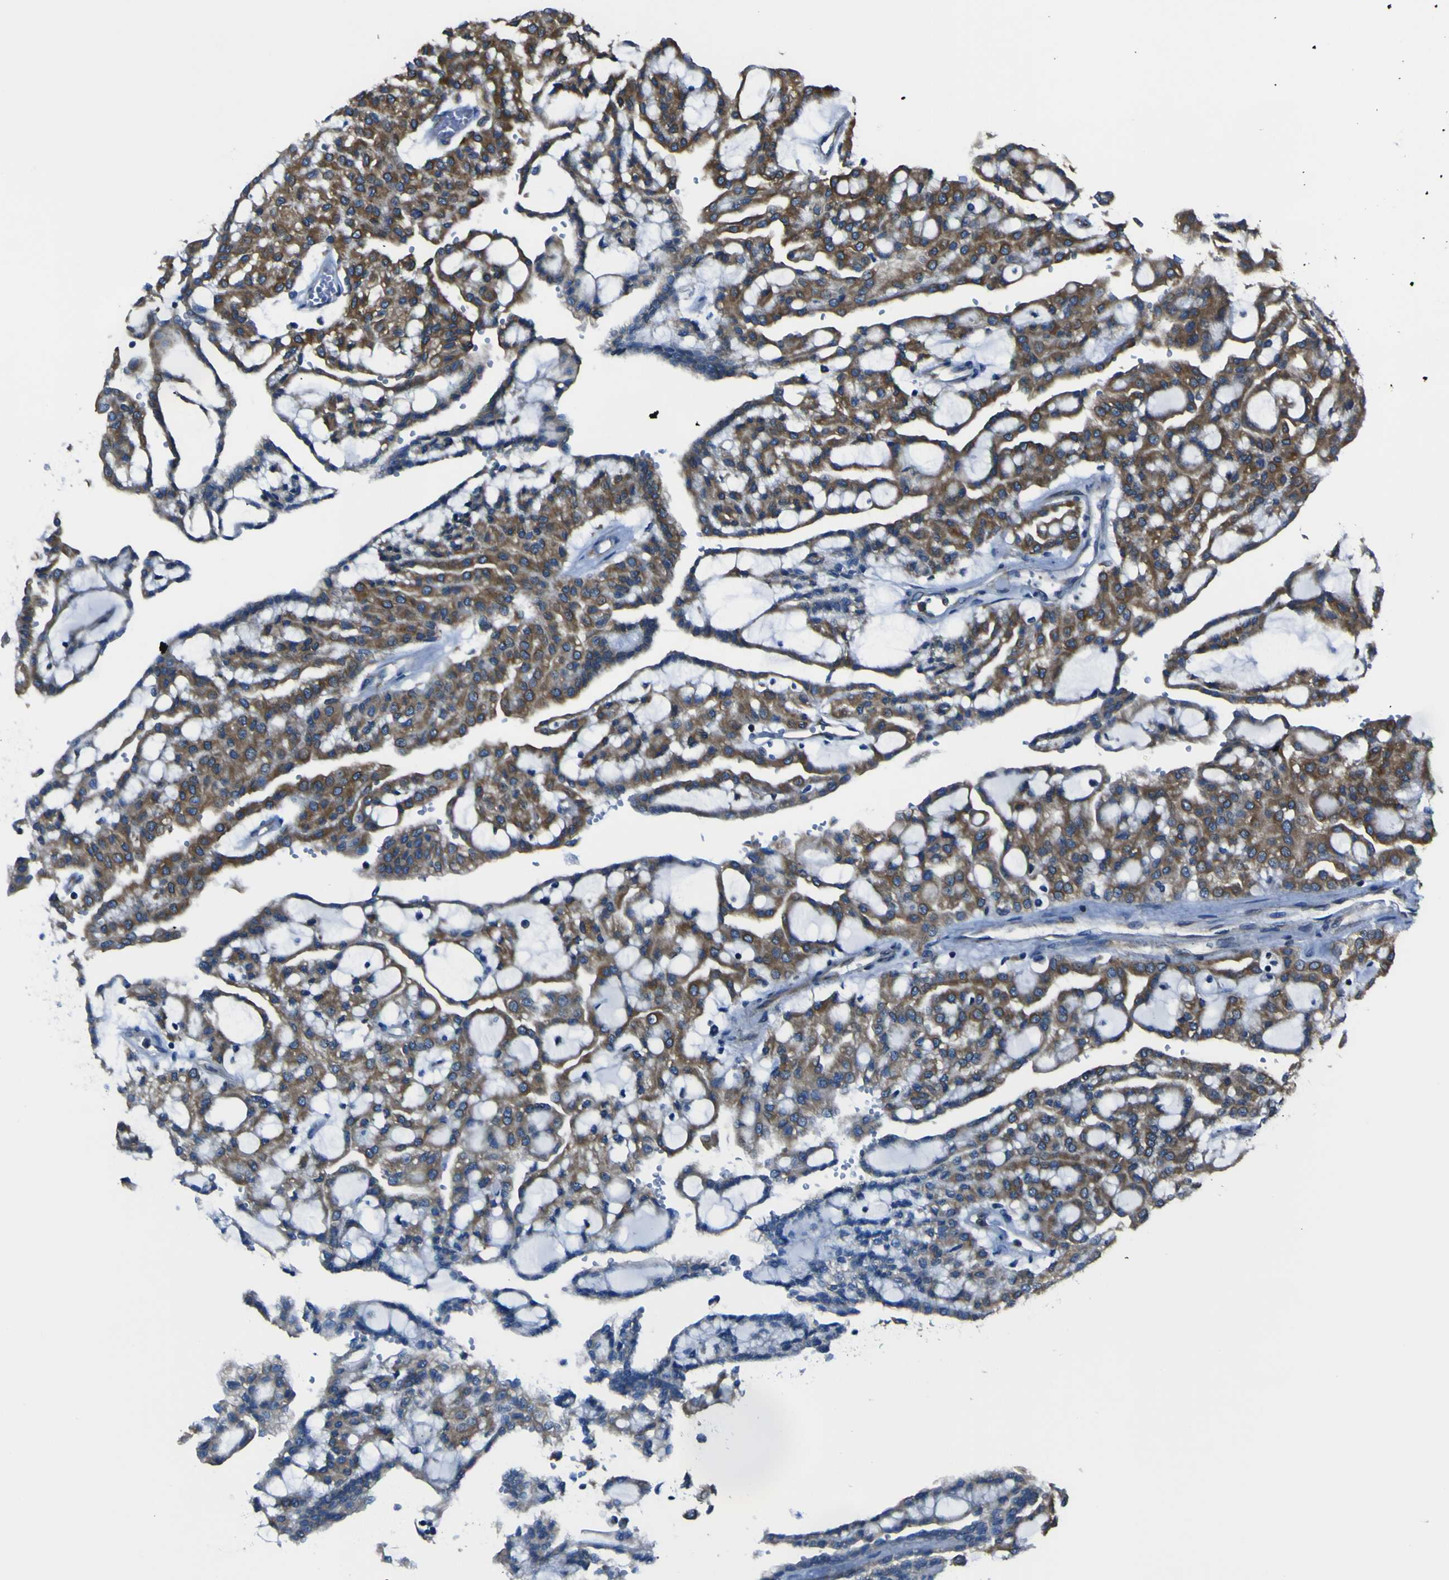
{"staining": {"intensity": "moderate", "quantity": ">75%", "location": "cytoplasmic/membranous"}, "tissue": "renal cancer", "cell_type": "Tumor cells", "image_type": "cancer", "snomed": [{"axis": "morphology", "description": "Adenocarcinoma, NOS"}, {"axis": "topography", "description": "Kidney"}], "caption": "A medium amount of moderate cytoplasmic/membranous expression is appreciated in about >75% of tumor cells in renal adenocarcinoma tissue.", "gene": "STIM1", "patient": {"sex": "male", "age": 63}}